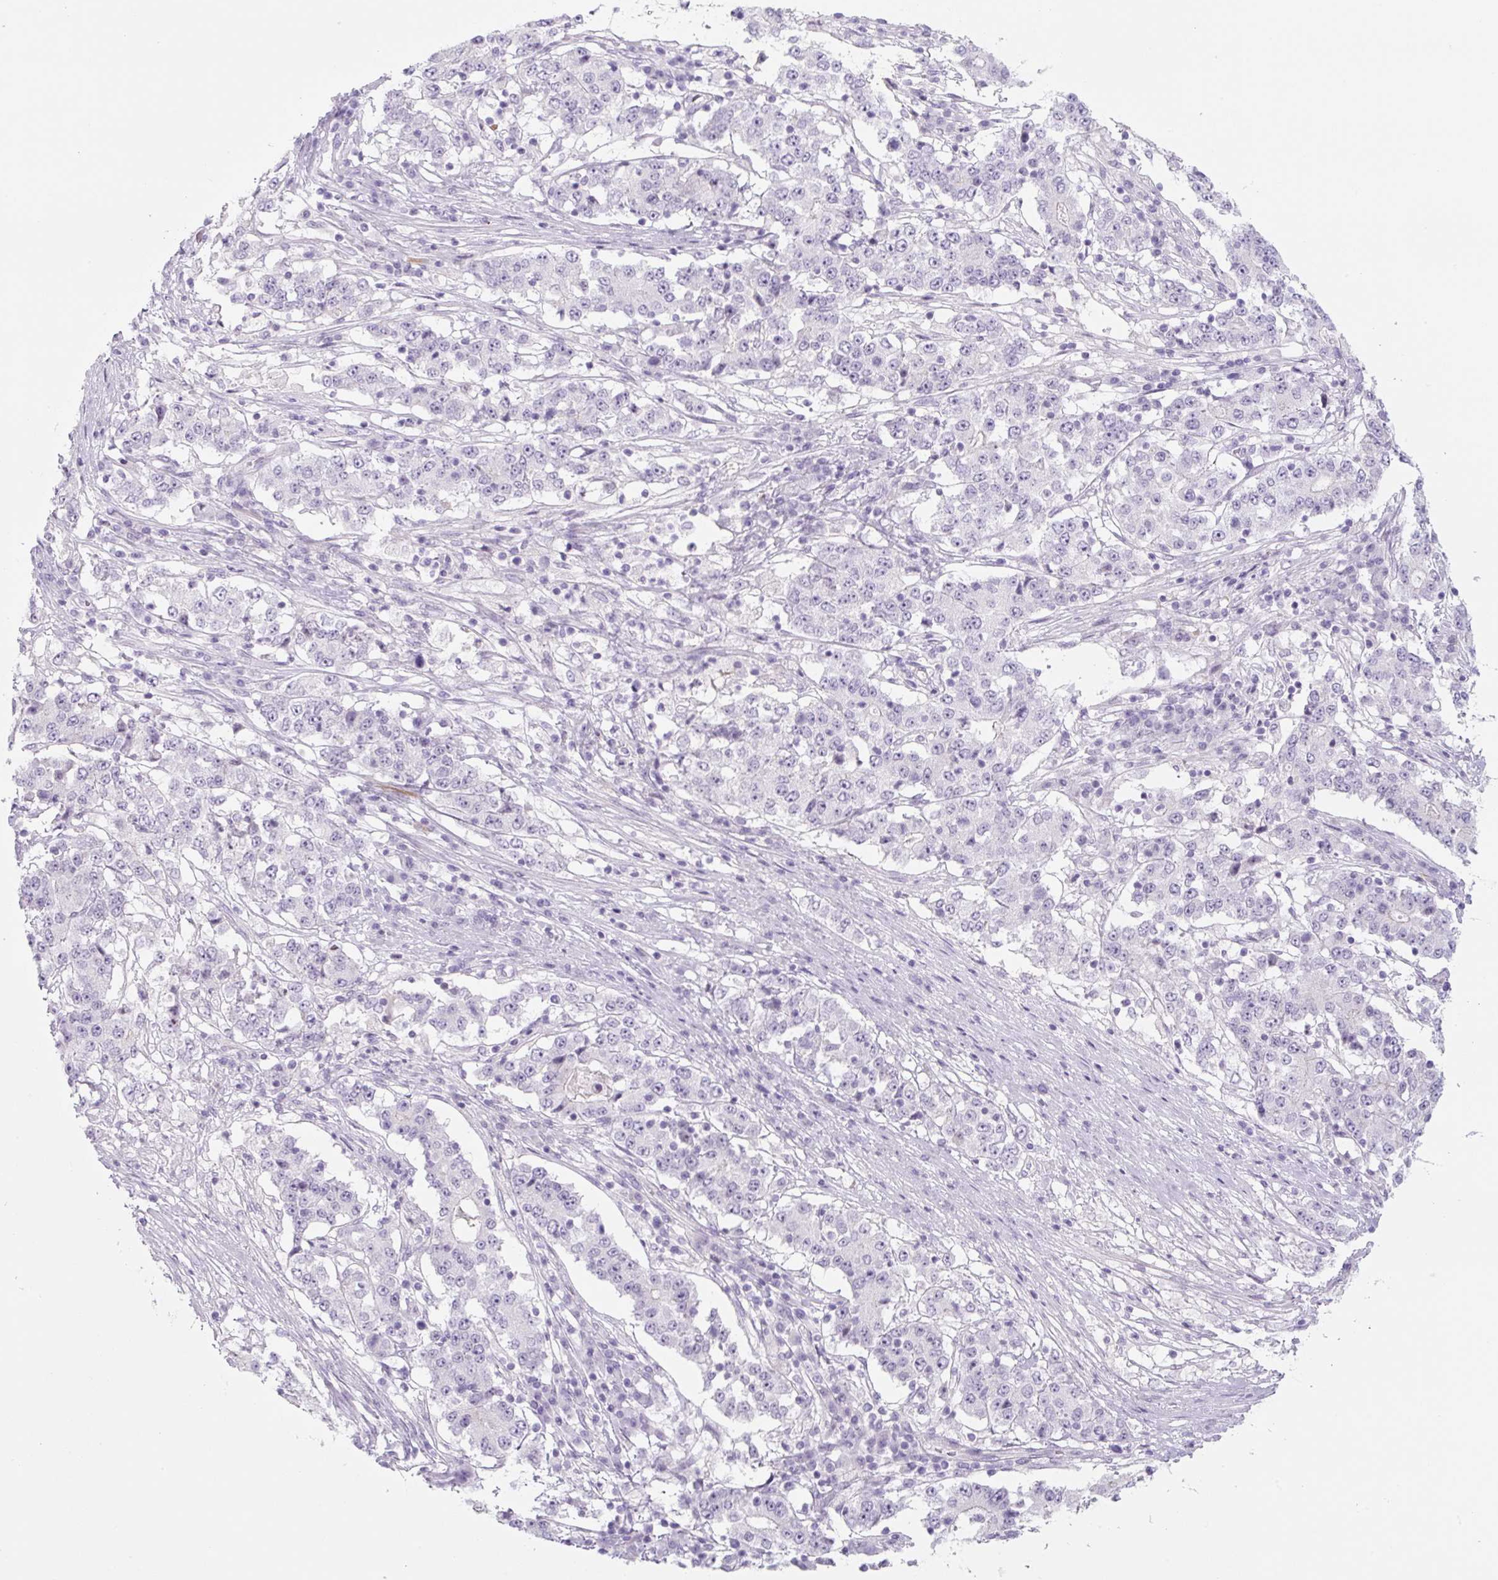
{"staining": {"intensity": "negative", "quantity": "none", "location": "none"}, "tissue": "stomach cancer", "cell_type": "Tumor cells", "image_type": "cancer", "snomed": [{"axis": "morphology", "description": "Adenocarcinoma, NOS"}, {"axis": "topography", "description": "Stomach"}], "caption": "The immunohistochemistry (IHC) micrograph has no significant expression in tumor cells of stomach cancer (adenocarcinoma) tissue.", "gene": "PRM1", "patient": {"sex": "male", "age": 59}}